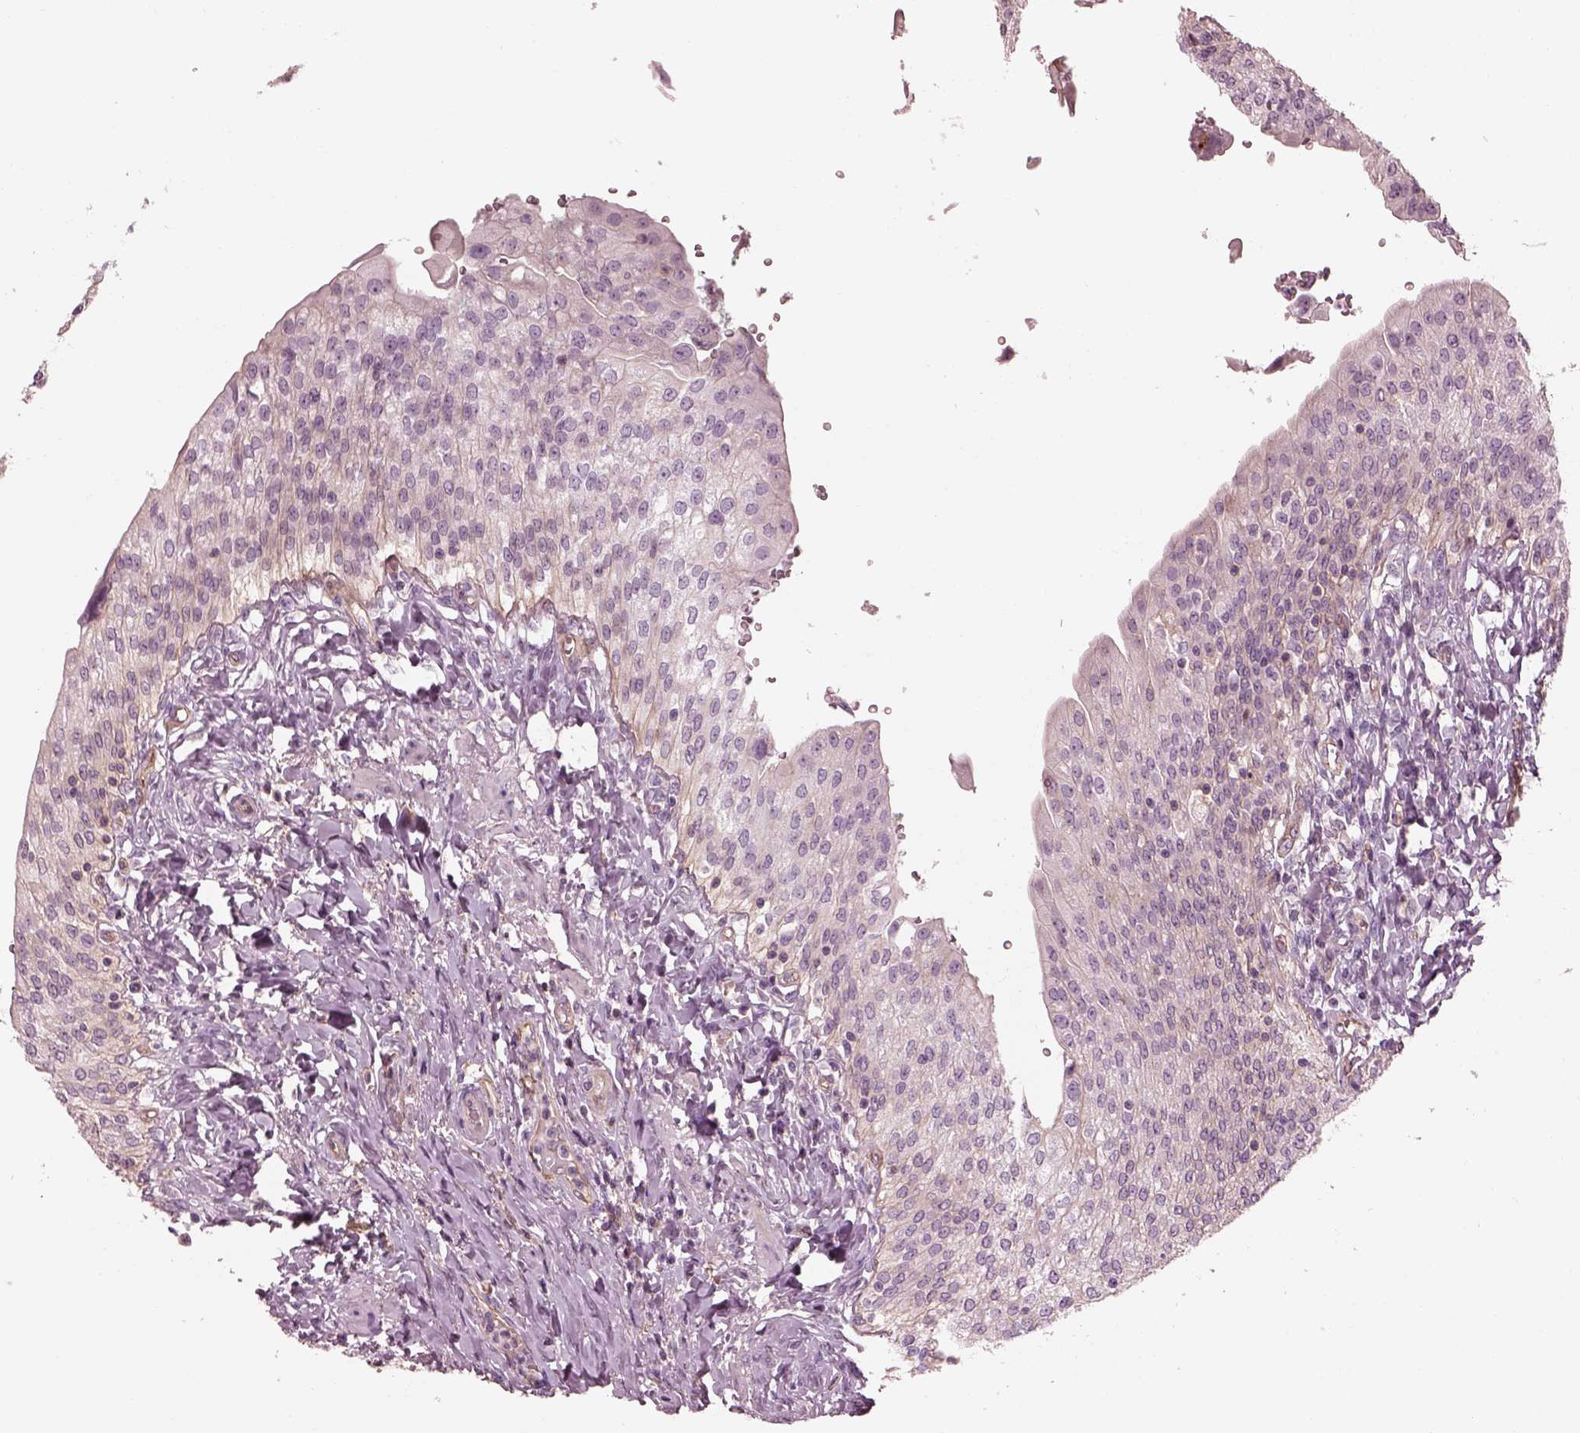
{"staining": {"intensity": "weak", "quantity": "25%-75%", "location": "cytoplasmic/membranous"}, "tissue": "urinary bladder", "cell_type": "Urothelial cells", "image_type": "normal", "snomed": [{"axis": "morphology", "description": "Normal tissue, NOS"}, {"axis": "morphology", "description": "Inflammation, NOS"}, {"axis": "topography", "description": "Urinary bladder"}], "caption": "Brown immunohistochemical staining in benign urinary bladder demonstrates weak cytoplasmic/membranous staining in approximately 25%-75% of urothelial cells.", "gene": "ELAPOR1", "patient": {"sex": "male", "age": 64}}